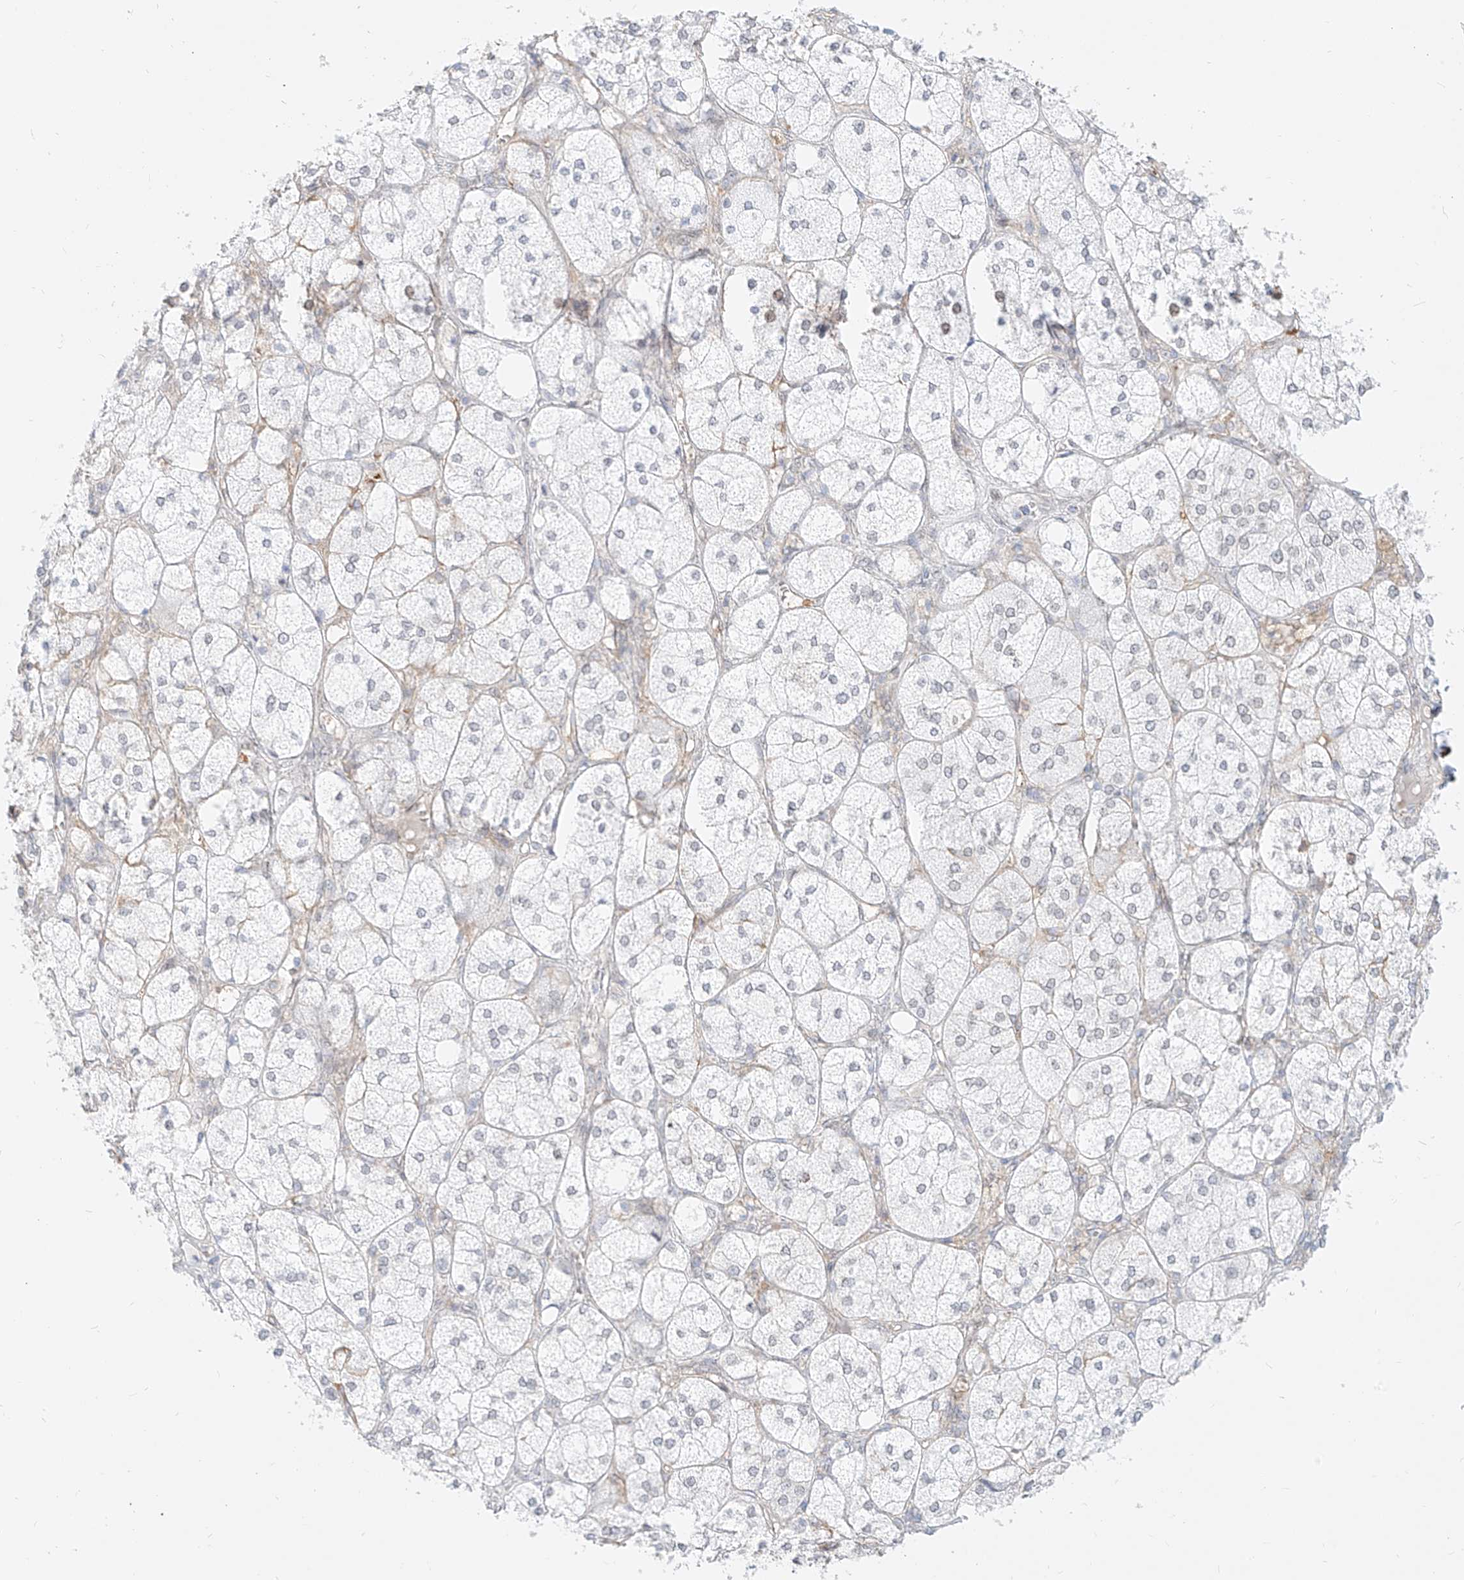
{"staining": {"intensity": "moderate", "quantity": "<25%", "location": "nuclear"}, "tissue": "adrenal gland", "cell_type": "Glandular cells", "image_type": "normal", "snomed": [{"axis": "morphology", "description": "Normal tissue, NOS"}, {"axis": "topography", "description": "Adrenal gland"}], "caption": "Immunohistochemical staining of unremarkable adrenal gland displays low levels of moderate nuclear staining in approximately <25% of glandular cells. Ihc stains the protein in brown and the nuclei are stained blue.", "gene": "NHSL1", "patient": {"sex": "female", "age": 61}}